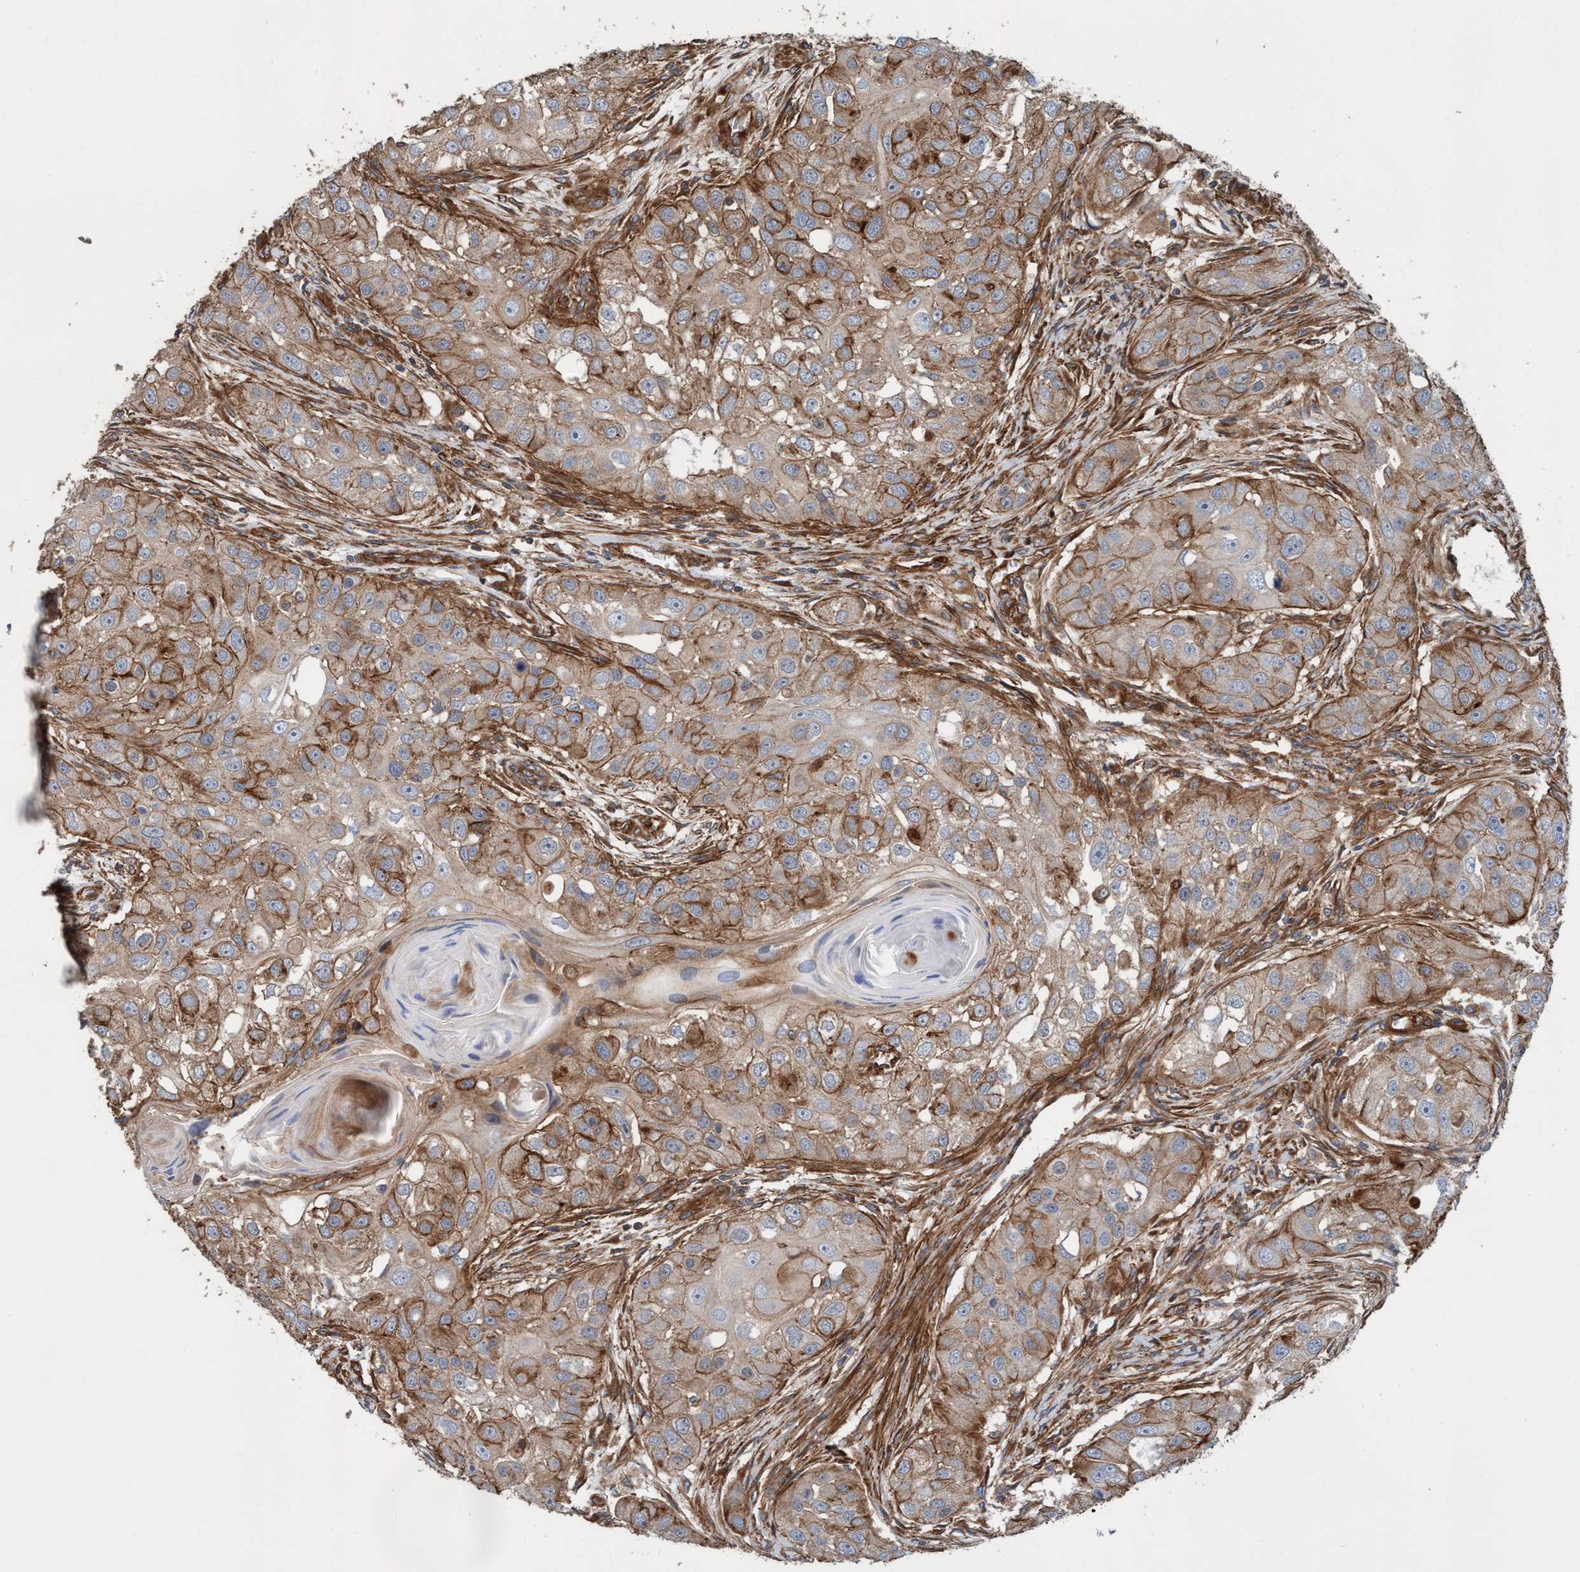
{"staining": {"intensity": "moderate", "quantity": ">75%", "location": "cytoplasmic/membranous"}, "tissue": "head and neck cancer", "cell_type": "Tumor cells", "image_type": "cancer", "snomed": [{"axis": "morphology", "description": "Normal tissue, NOS"}, {"axis": "morphology", "description": "Squamous cell carcinoma, NOS"}, {"axis": "topography", "description": "Skeletal muscle"}, {"axis": "topography", "description": "Head-Neck"}], "caption": "A medium amount of moderate cytoplasmic/membranous positivity is identified in approximately >75% of tumor cells in head and neck cancer tissue.", "gene": "STXBP4", "patient": {"sex": "male", "age": 51}}